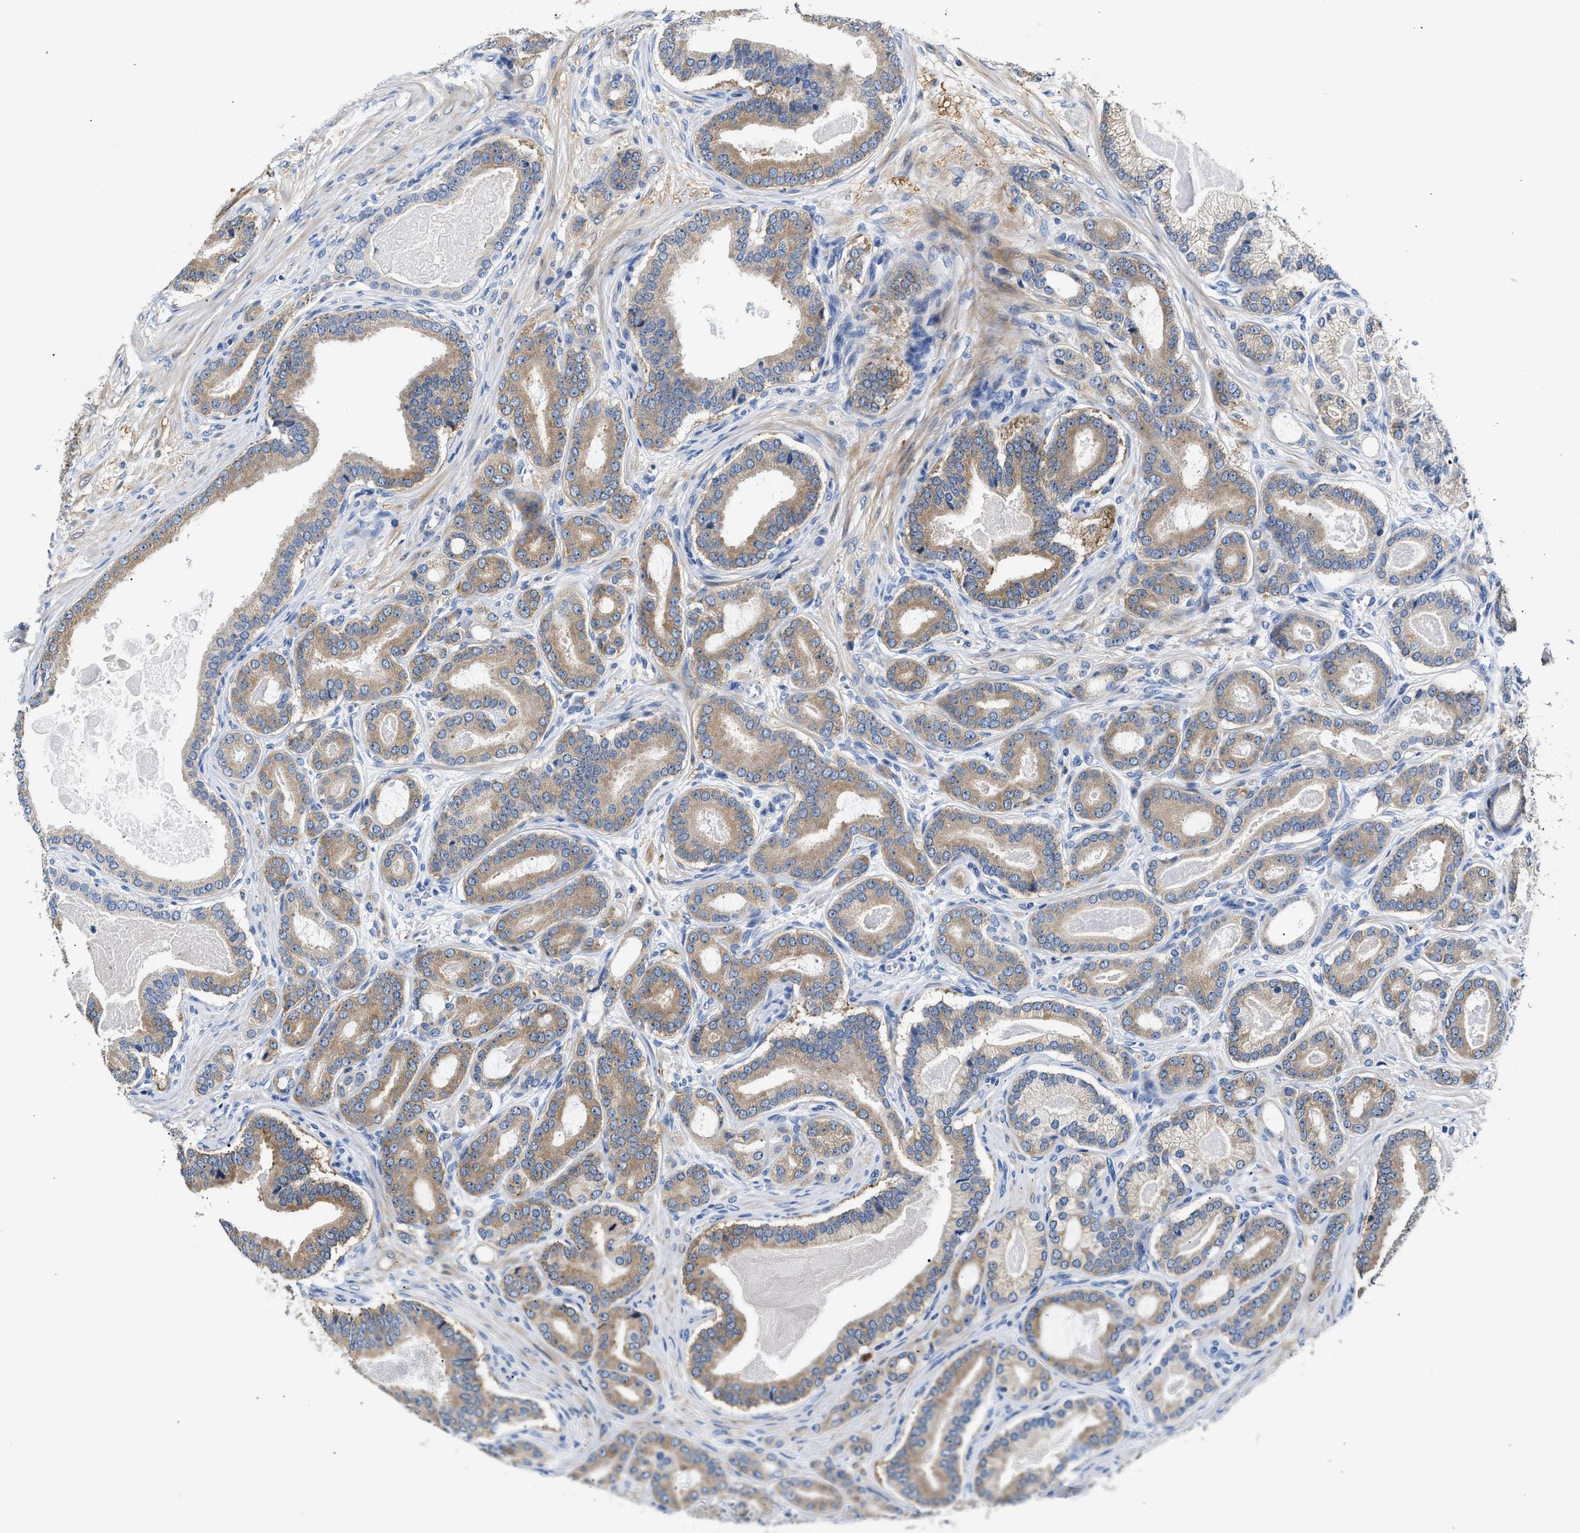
{"staining": {"intensity": "moderate", "quantity": ">75%", "location": "cytoplasmic/membranous"}, "tissue": "prostate cancer", "cell_type": "Tumor cells", "image_type": "cancer", "snomed": [{"axis": "morphology", "description": "Adenocarcinoma, High grade"}, {"axis": "topography", "description": "Prostate"}], "caption": "Immunohistochemical staining of prostate cancer displays medium levels of moderate cytoplasmic/membranous protein staining in about >75% of tumor cells. (Brightfield microscopy of DAB IHC at high magnification).", "gene": "TUT7", "patient": {"sex": "male", "age": 60}}